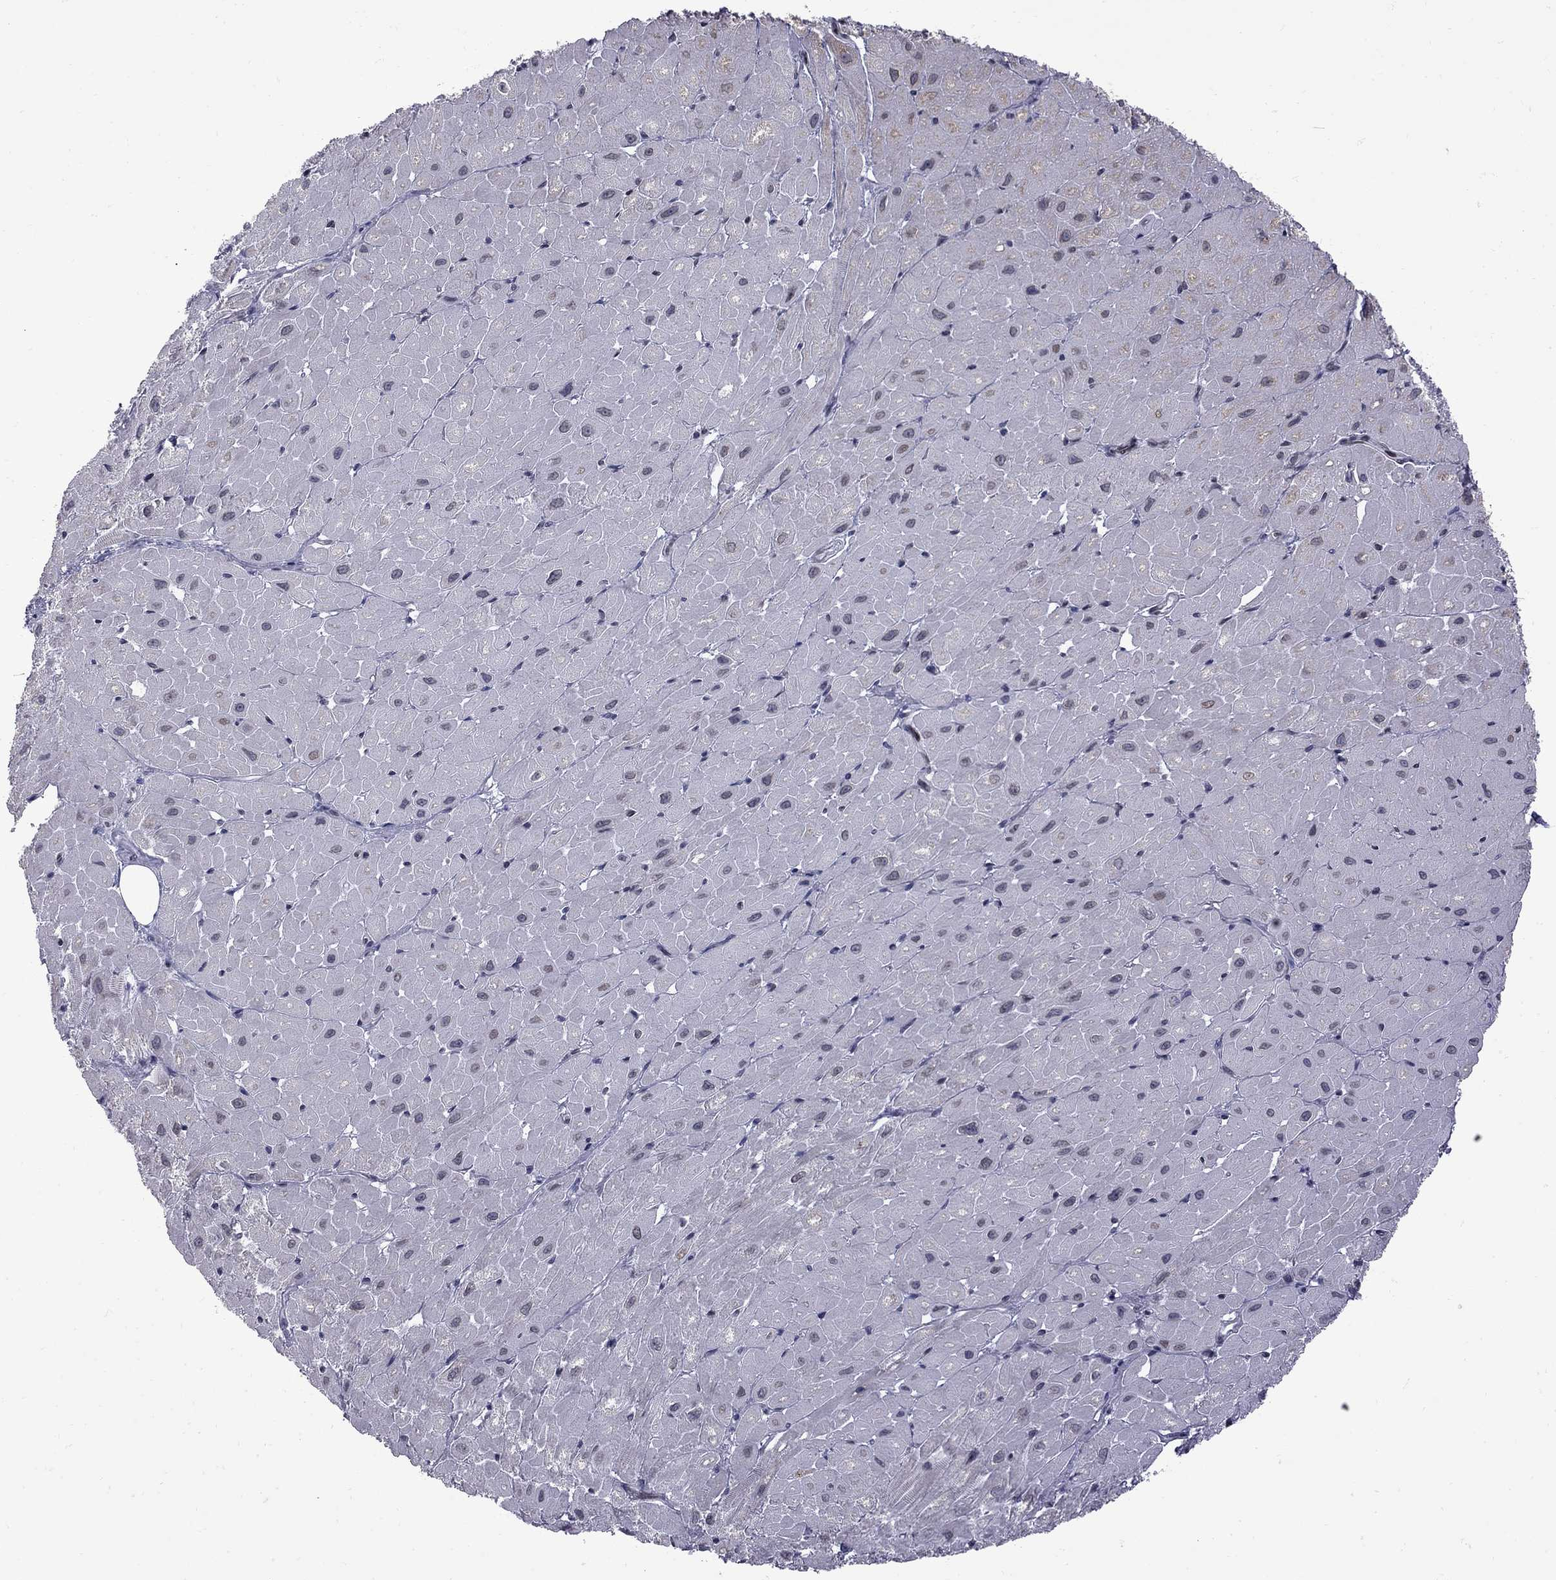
{"staining": {"intensity": "negative", "quantity": "none", "location": "none"}, "tissue": "heart muscle", "cell_type": "Cardiomyocytes", "image_type": "normal", "snomed": [{"axis": "morphology", "description": "Normal tissue, NOS"}, {"axis": "topography", "description": "Heart"}], "caption": "Unremarkable heart muscle was stained to show a protein in brown. There is no significant expression in cardiomyocytes. Nuclei are stained in blue.", "gene": "CLTCL1", "patient": {"sex": "male", "age": 62}}